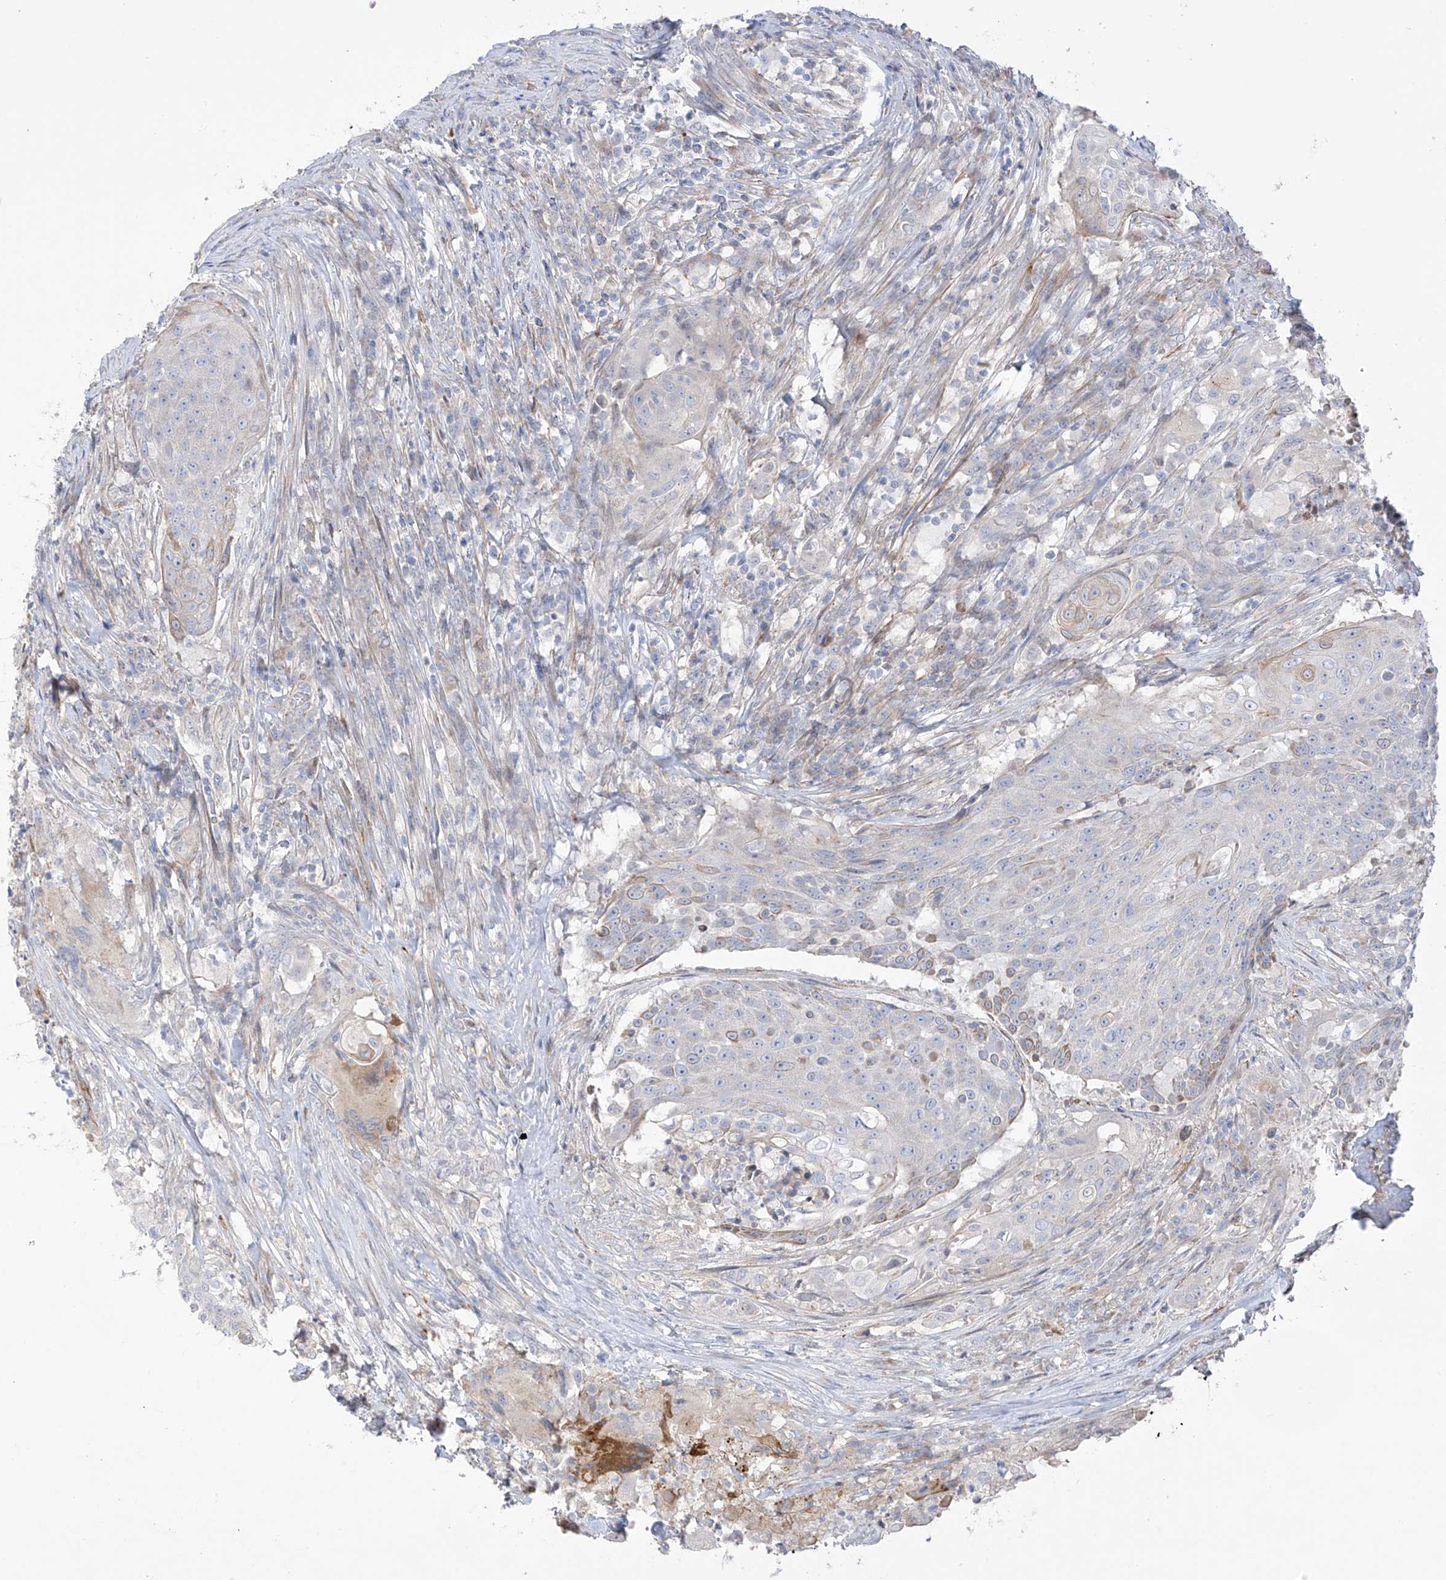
{"staining": {"intensity": "negative", "quantity": "none", "location": "none"}, "tissue": "urothelial cancer", "cell_type": "Tumor cells", "image_type": "cancer", "snomed": [{"axis": "morphology", "description": "Urothelial carcinoma, High grade"}, {"axis": "topography", "description": "Urinary bladder"}], "caption": "High magnification brightfield microscopy of urothelial cancer stained with DAB (brown) and counterstained with hematoxylin (blue): tumor cells show no significant staining. (Stains: DAB (3,3'-diaminobenzidine) IHC with hematoxylin counter stain, Microscopy: brightfield microscopy at high magnification).", "gene": "ZNF641", "patient": {"sex": "female", "age": 63}}